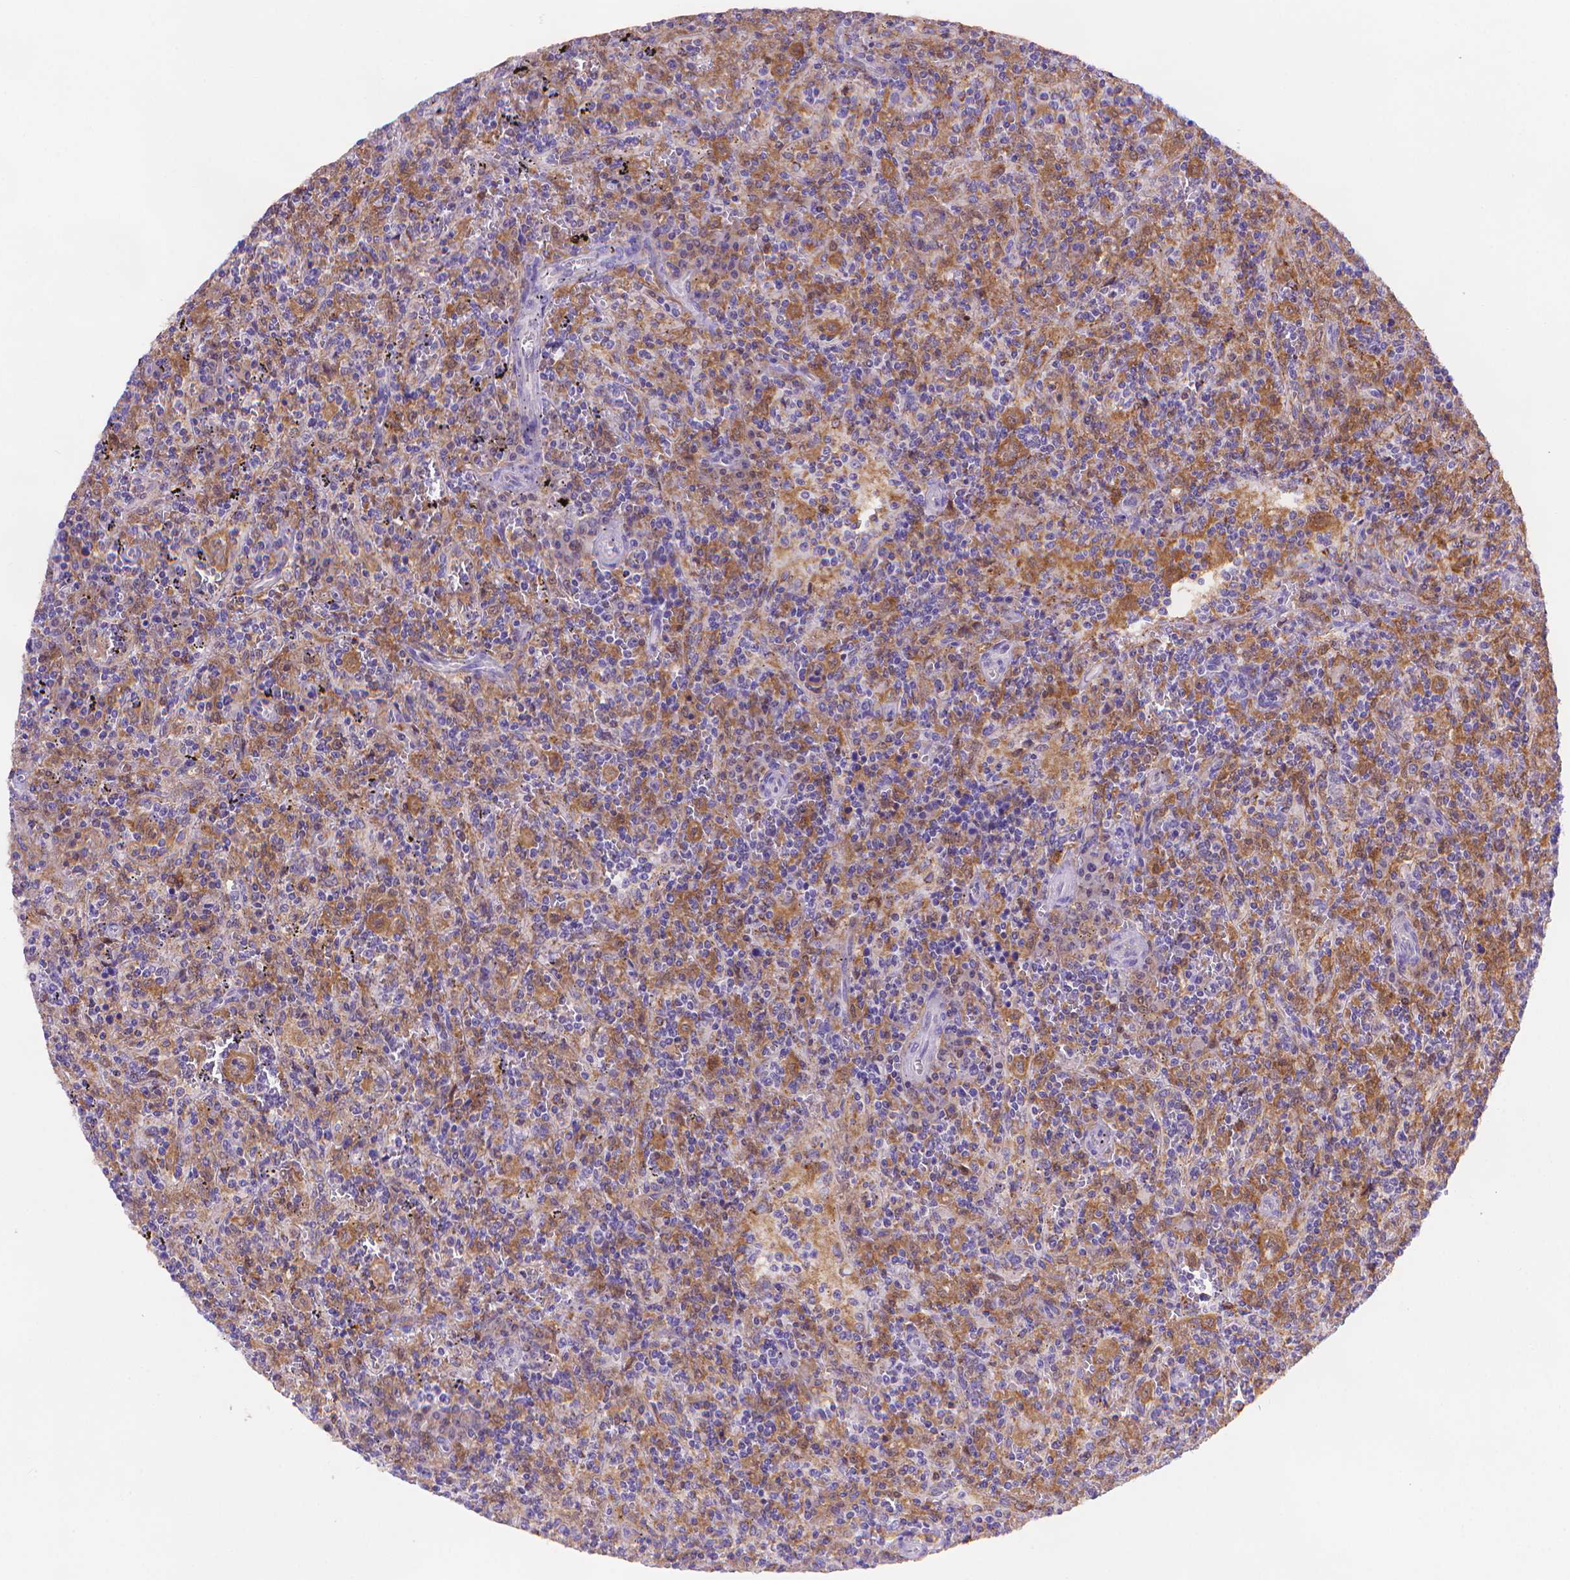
{"staining": {"intensity": "moderate", "quantity": "25%-75%", "location": "cytoplasmic/membranous"}, "tissue": "lymphoma", "cell_type": "Tumor cells", "image_type": "cancer", "snomed": [{"axis": "morphology", "description": "Malignant lymphoma, non-Hodgkin's type, Low grade"}, {"axis": "topography", "description": "Spleen"}], "caption": "High-power microscopy captured an IHC photomicrograph of lymphoma, revealing moderate cytoplasmic/membranous expression in about 25%-75% of tumor cells.", "gene": "FGD2", "patient": {"sex": "male", "age": 62}}